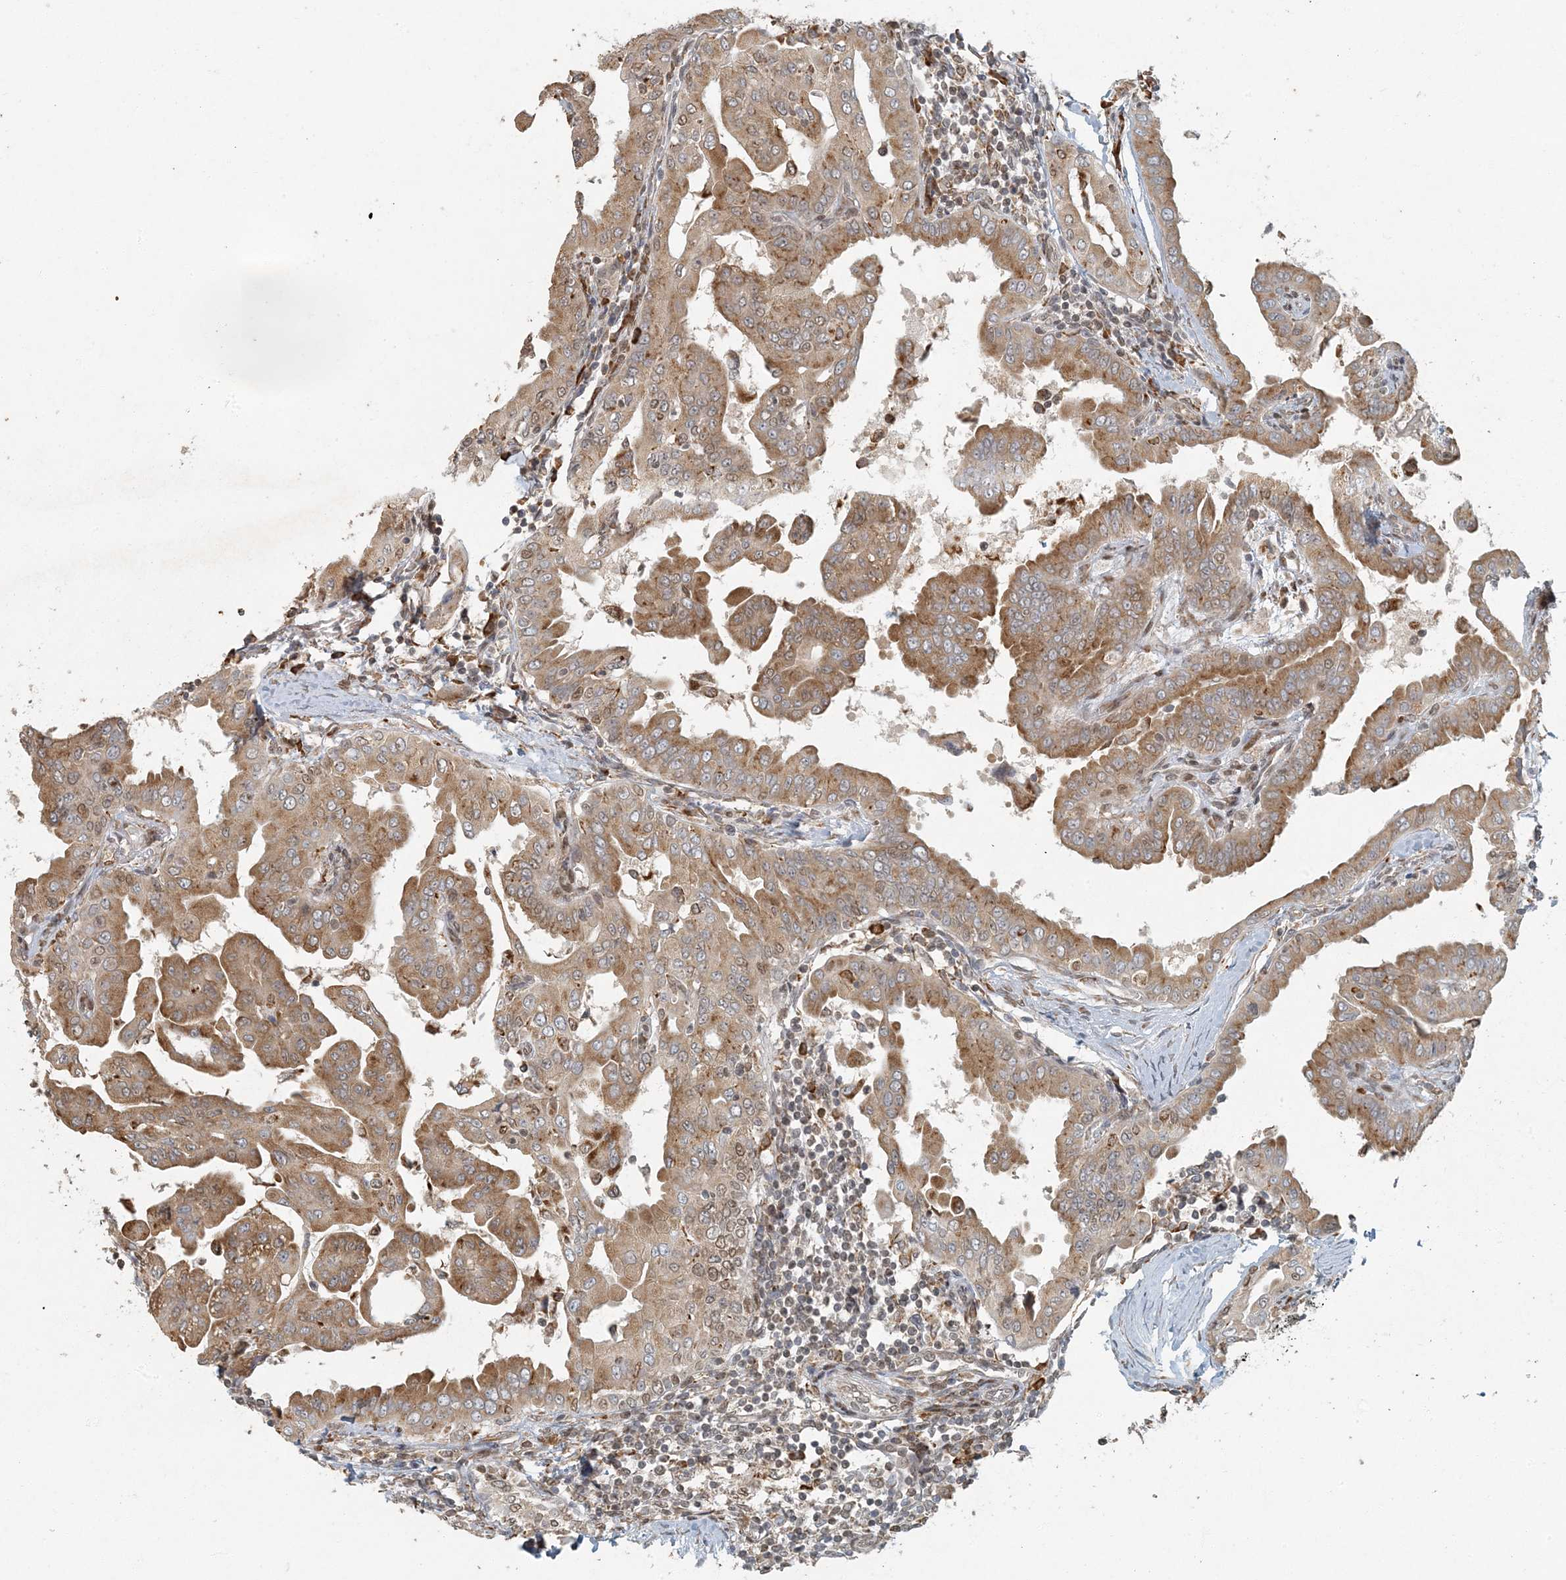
{"staining": {"intensity": "moderate", "quantity": ">75%", "location": "cytoplasmic/membranous,nuclear"}, "tissue": "thyroid cancer", "cell_type": "Tumor cells", "image_type": "cancer", "snomed": [{"axis": "morphology", "description": "Papillary adenocarcinoma, NOS"}, {"axis": "topography", "description": "Thyroid gland"}], "caption": "Tumor cells display medium levels of moderate cytoplasmic/membranous and nuclear positivity in approximately >75% of cells in human papillary adenocarcinoma (thyroid).", "gene": "AK9", "patient": {"sex": "male", "age": 33}}